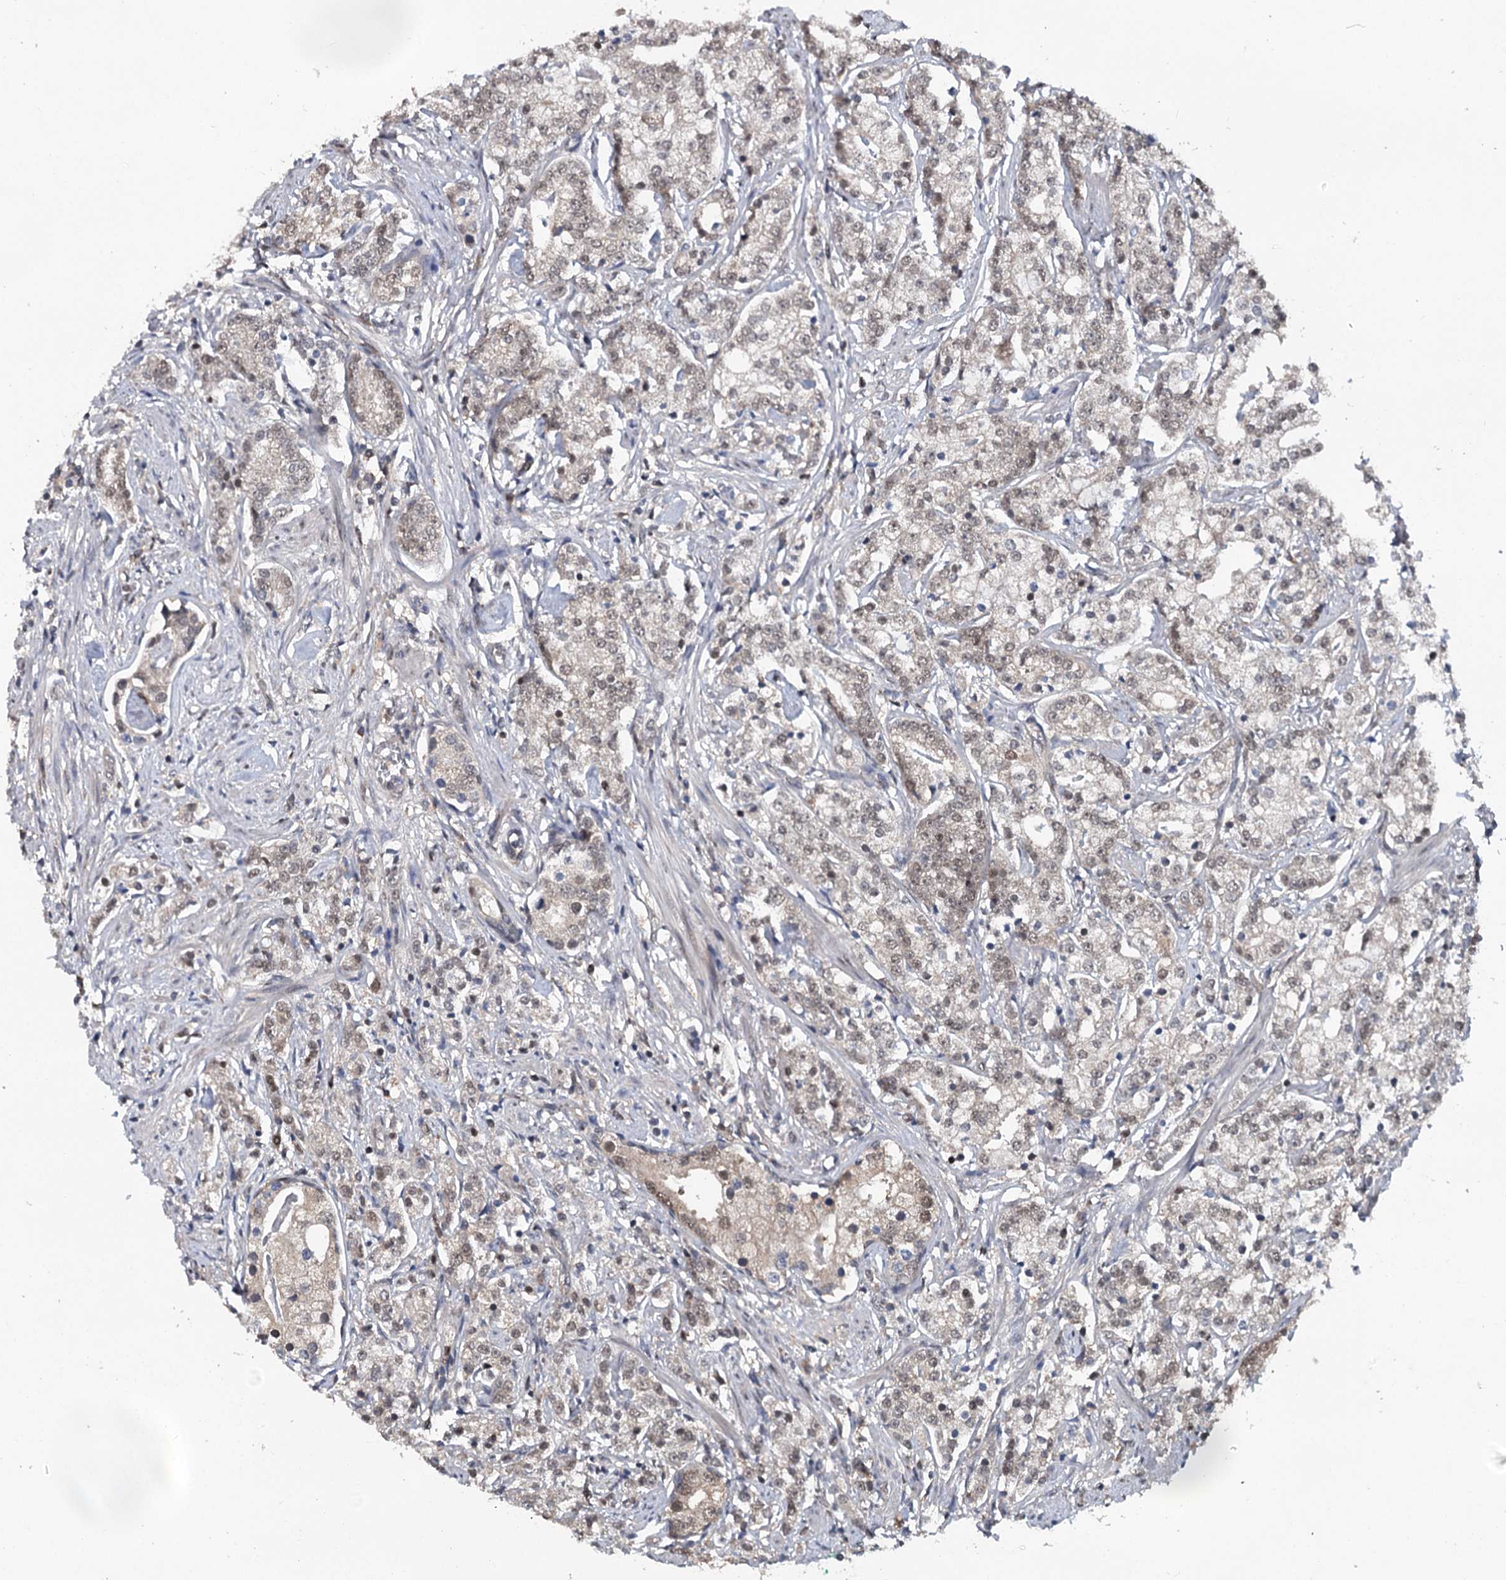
{"staining": {"intensity": "weak", "quantity": "25%-75%", "location": "nuclear"}, "tissue": "prostate cancer", "cell_type": "Tumor cells", "image_type": "cancer", "snomed": [{"axis": "morphology", "description": "Adenocarcinoma, High grade"}, {"axis": "topography", "description": "Prostate"}], "caption": "Tumor cells display low levels of weak nuclear staining in about 25%-75% of cells in prostate cancer.", "gene": "MYG1", "patient": {"sex": "male", "age": 69}}